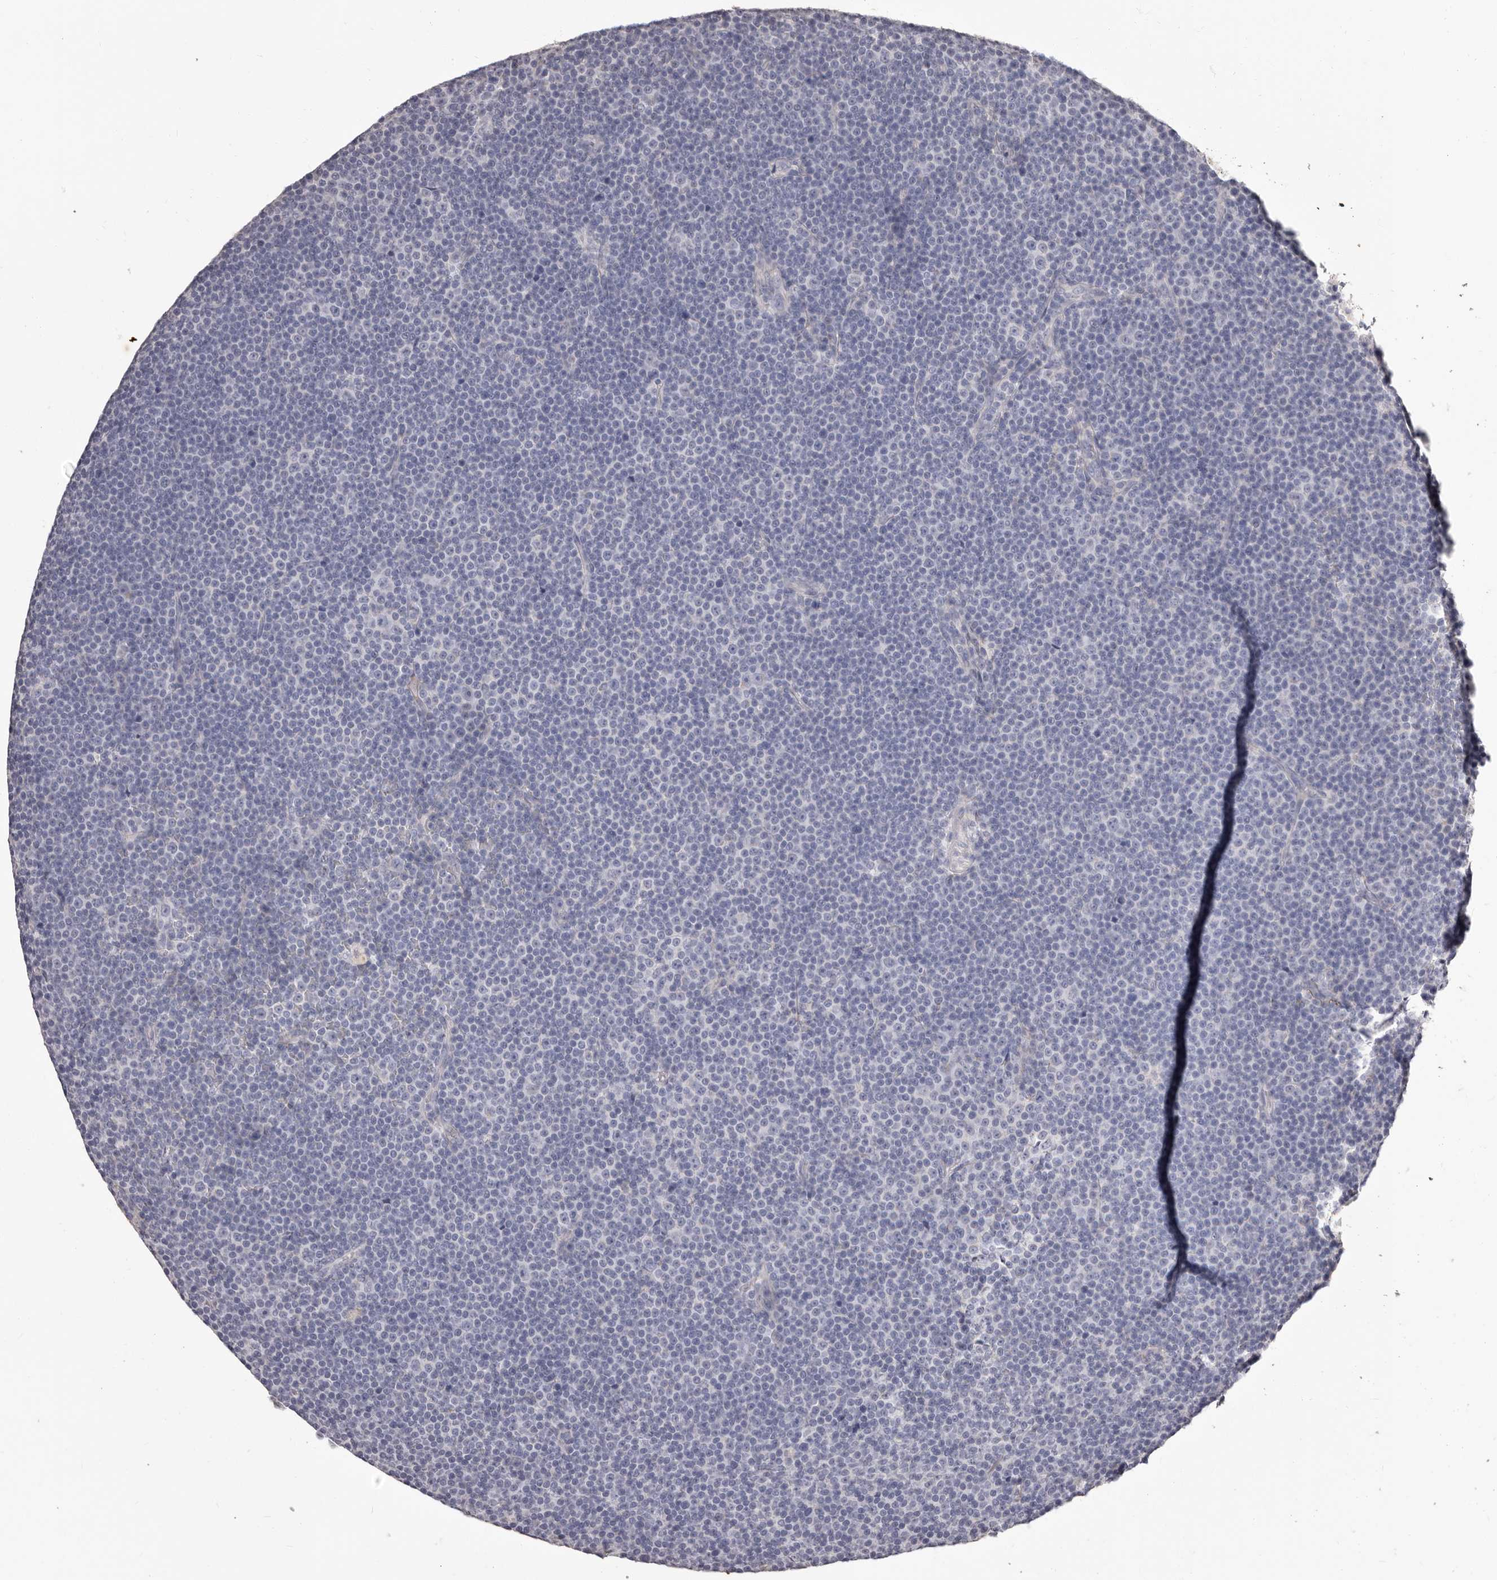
{"staining": {"intensity": "negative", "quantity": "none", "location": "none"}, "tissue": "lymphoma", "cell_type": "Tumor cells", "image_type": "cancer", "snomed": [{"axis": "morphology", "description": "Malignant lymphoma, non-Hodgkin's type, Low grade"}, {"axis": "topography", "description": "Lymph node"}], "caption": "IHC micrograph of neoplastic tissue: low-grade malignant lymphoma, non-Hodgkin's type stained with DAB (3,3'-diaminobenzidine) reveals no significant protein expression in tumor cells.", "gene": "COL6A1", "patient": {"sex": "female", "age": 67}}